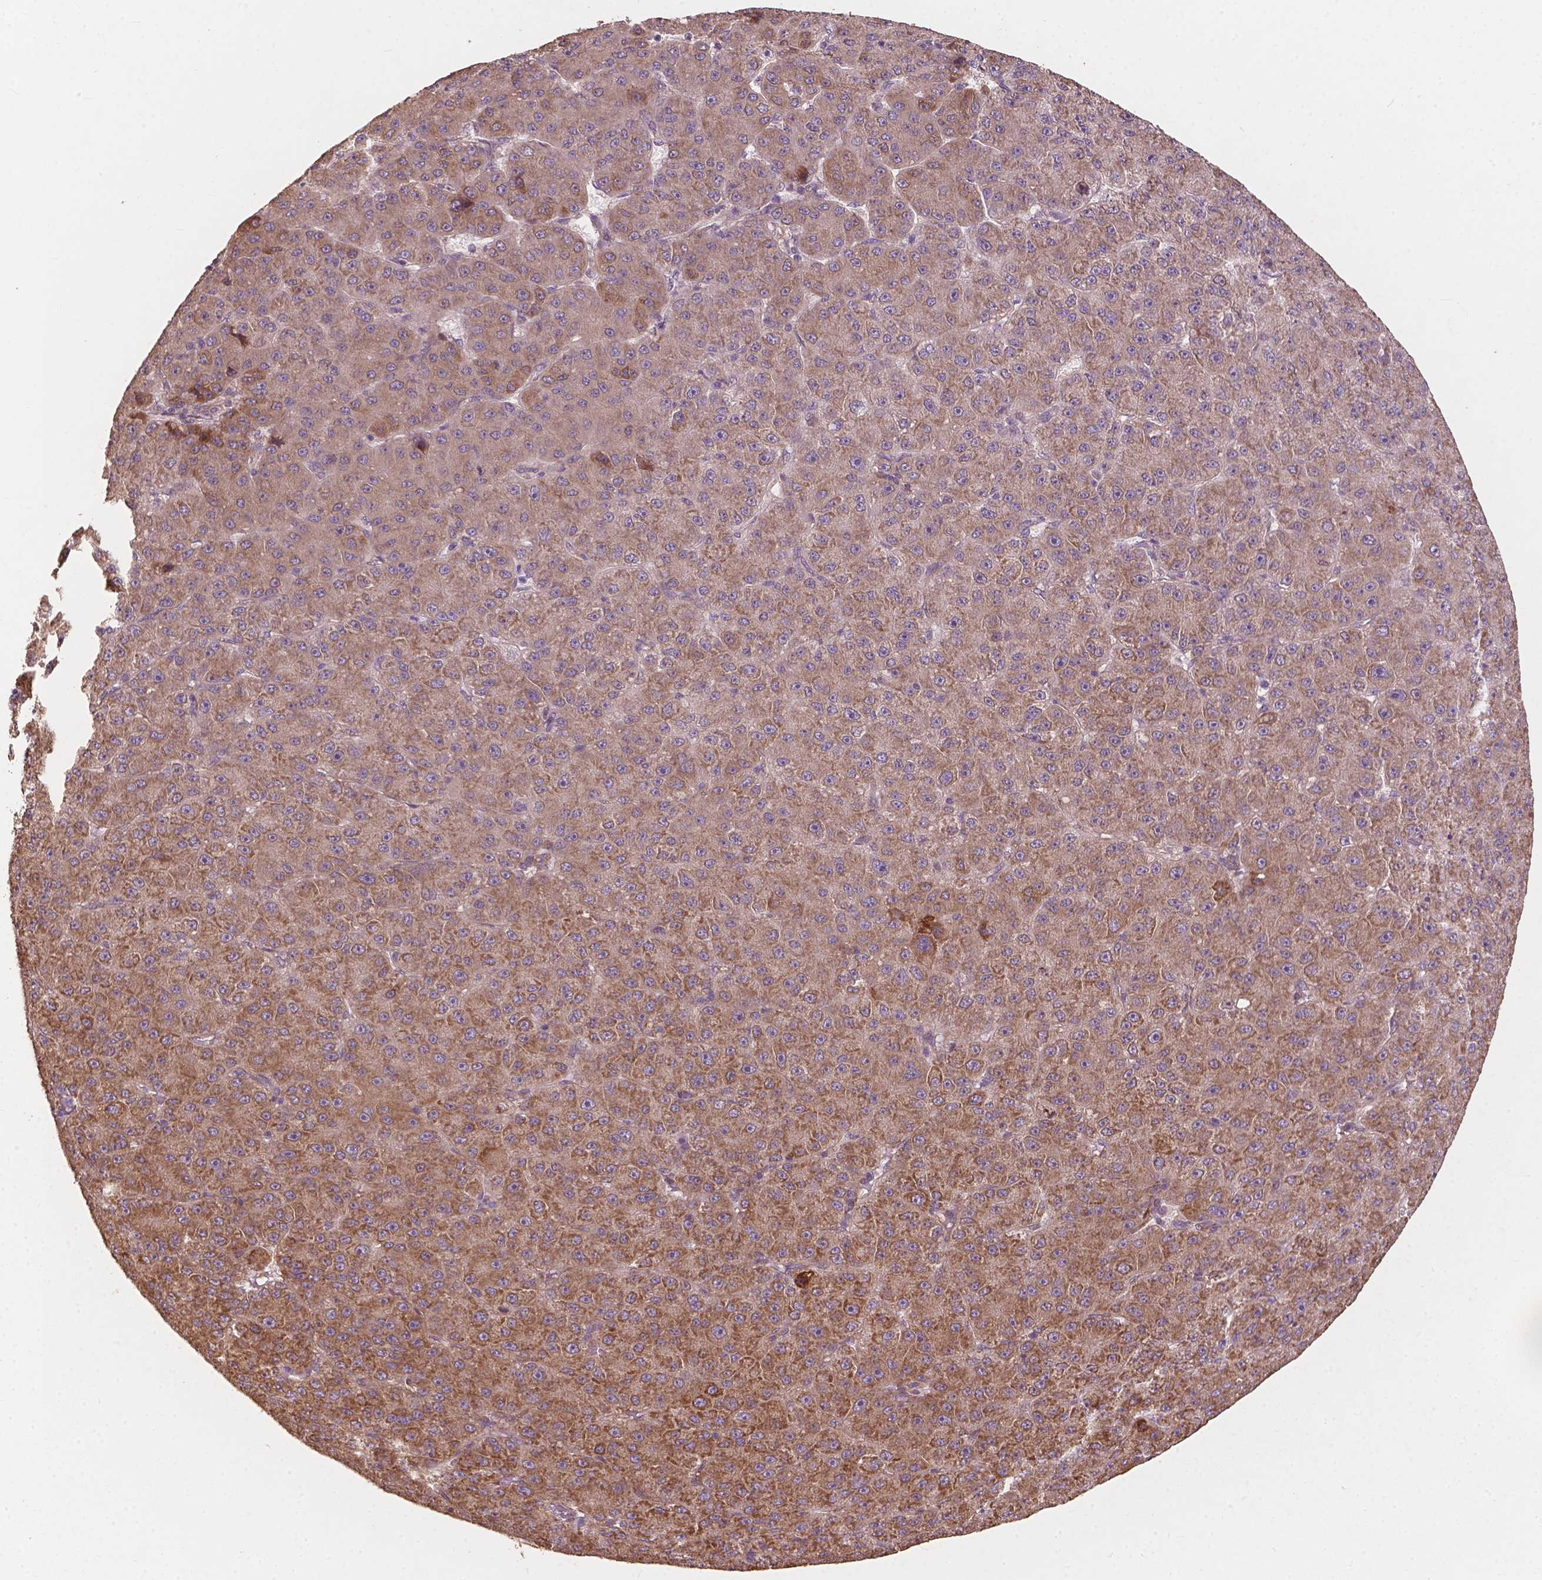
{"staining": {"intensity": "moderate", "quantity": "25%-75%", "location": "cytoplasmic/membranous"}, "tissue": "liver cancer", "cell_type": "Tumor cells", "image_type": "cancer", "snomed": [{"axis": "morphology", "description": "Carcinoma, Hepatocellular, NOS"}, {"axis": "topography", "description": "Liver"}], "caption": "Immunohistochemistry photomicrograph of liver hepatocellular carcinoma stained for a protein (brown), which shows medium levels of moderate cytoplasmic/membranous staining in approximately 25%-75% of tumor cells.", "gene": "G3BP1", "patient": {"sex": "male", "age": 67}}